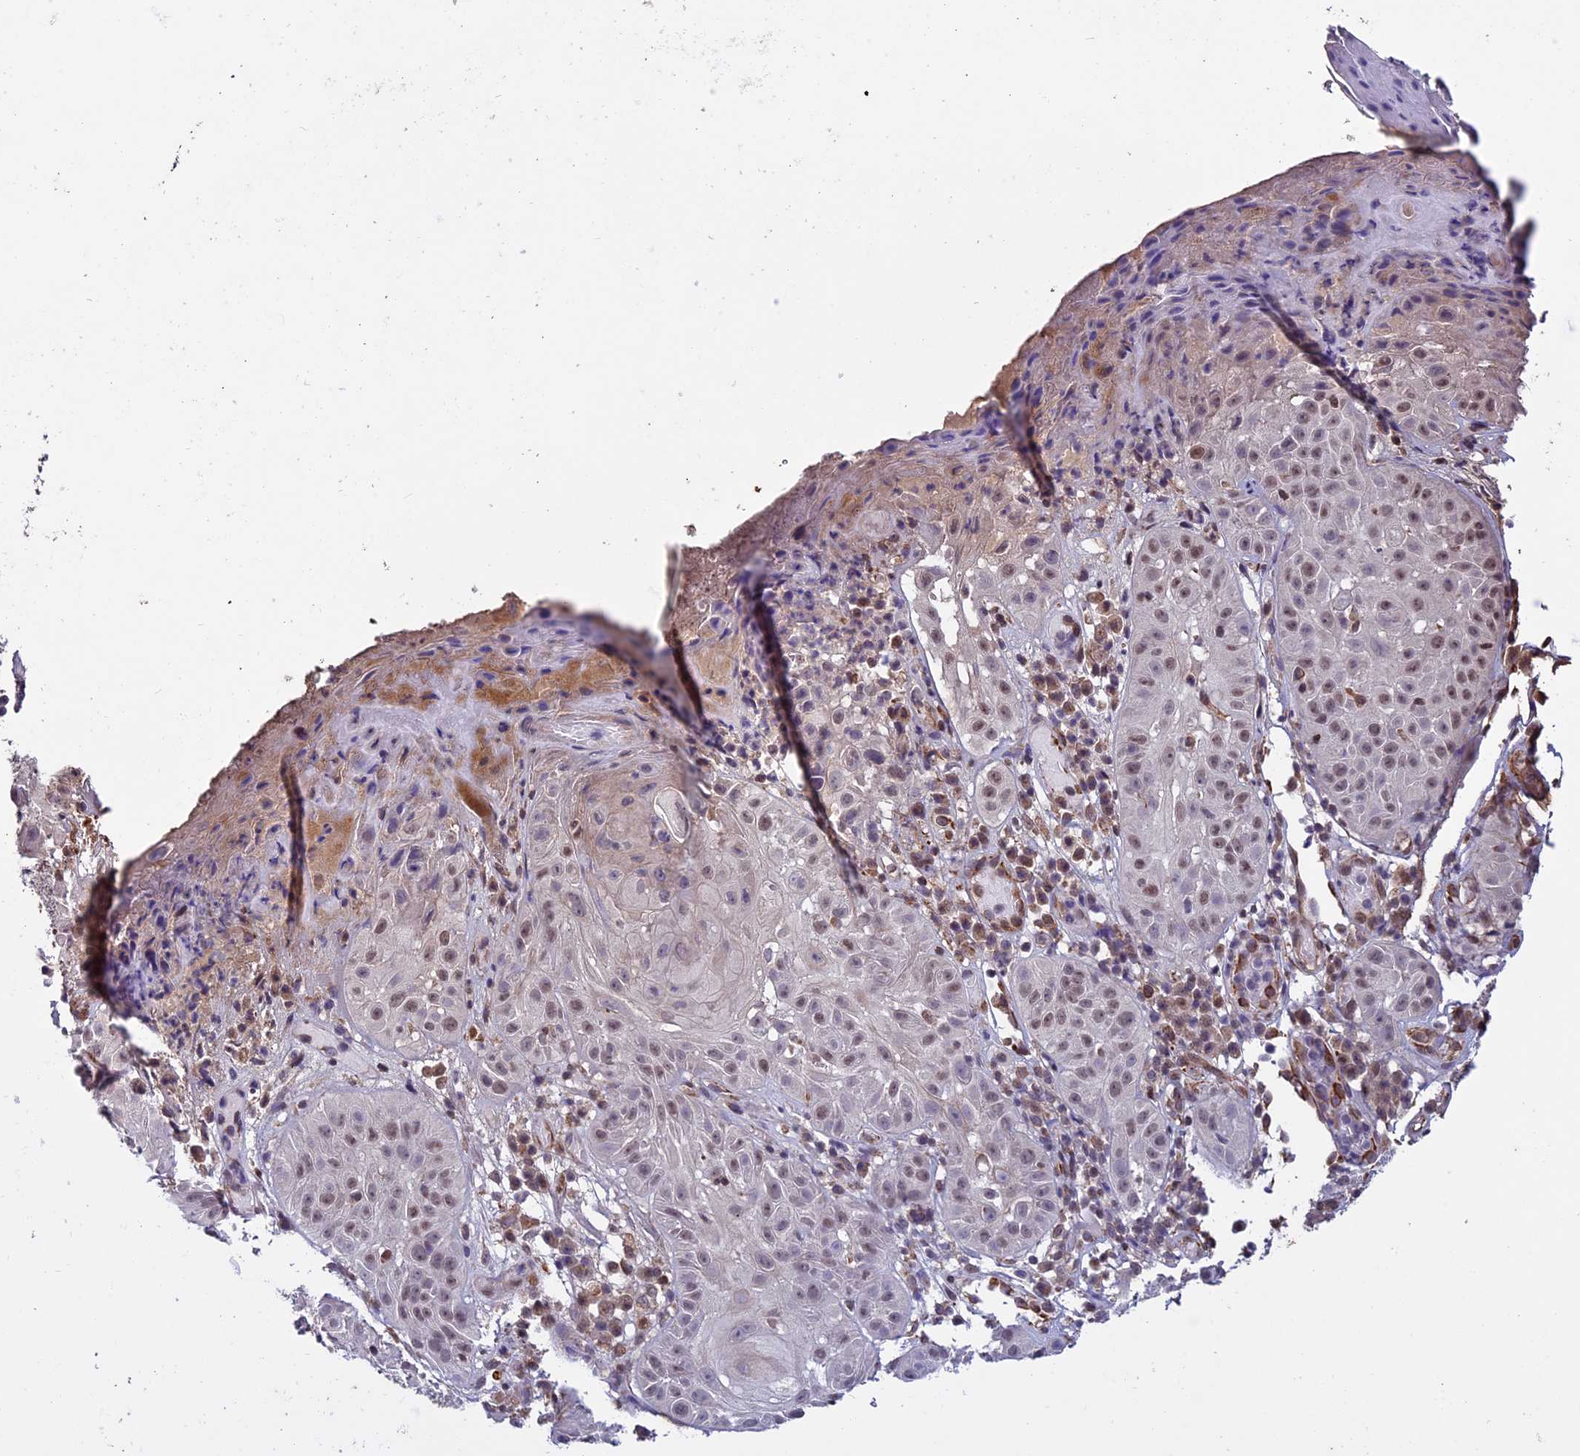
{"staining": {"intensity": "moderate", "quantity": "25%-75%", "location": "nuclear"}, "tissue": "skin cancer", "cell_type": "Tumor cells", "image_type": "cancer", "snomed": [{"axis": "morphology", "description": "Normal tissue, NOS"}, {"axis": "morphology", "description": "Basal cell carcinoma"}, {"axis": "topography", "description": "Skin"}], "caption": "A brown stain labels moderate nuclear positivity of a protein in skin cancer tumor cells. Using DAB (brown) and hematoxylin (blue) stains, captured at high magnification using brightfield microscopy.", "gene": "C3orf70", "patient": {"sex": "male", "age": 93}}